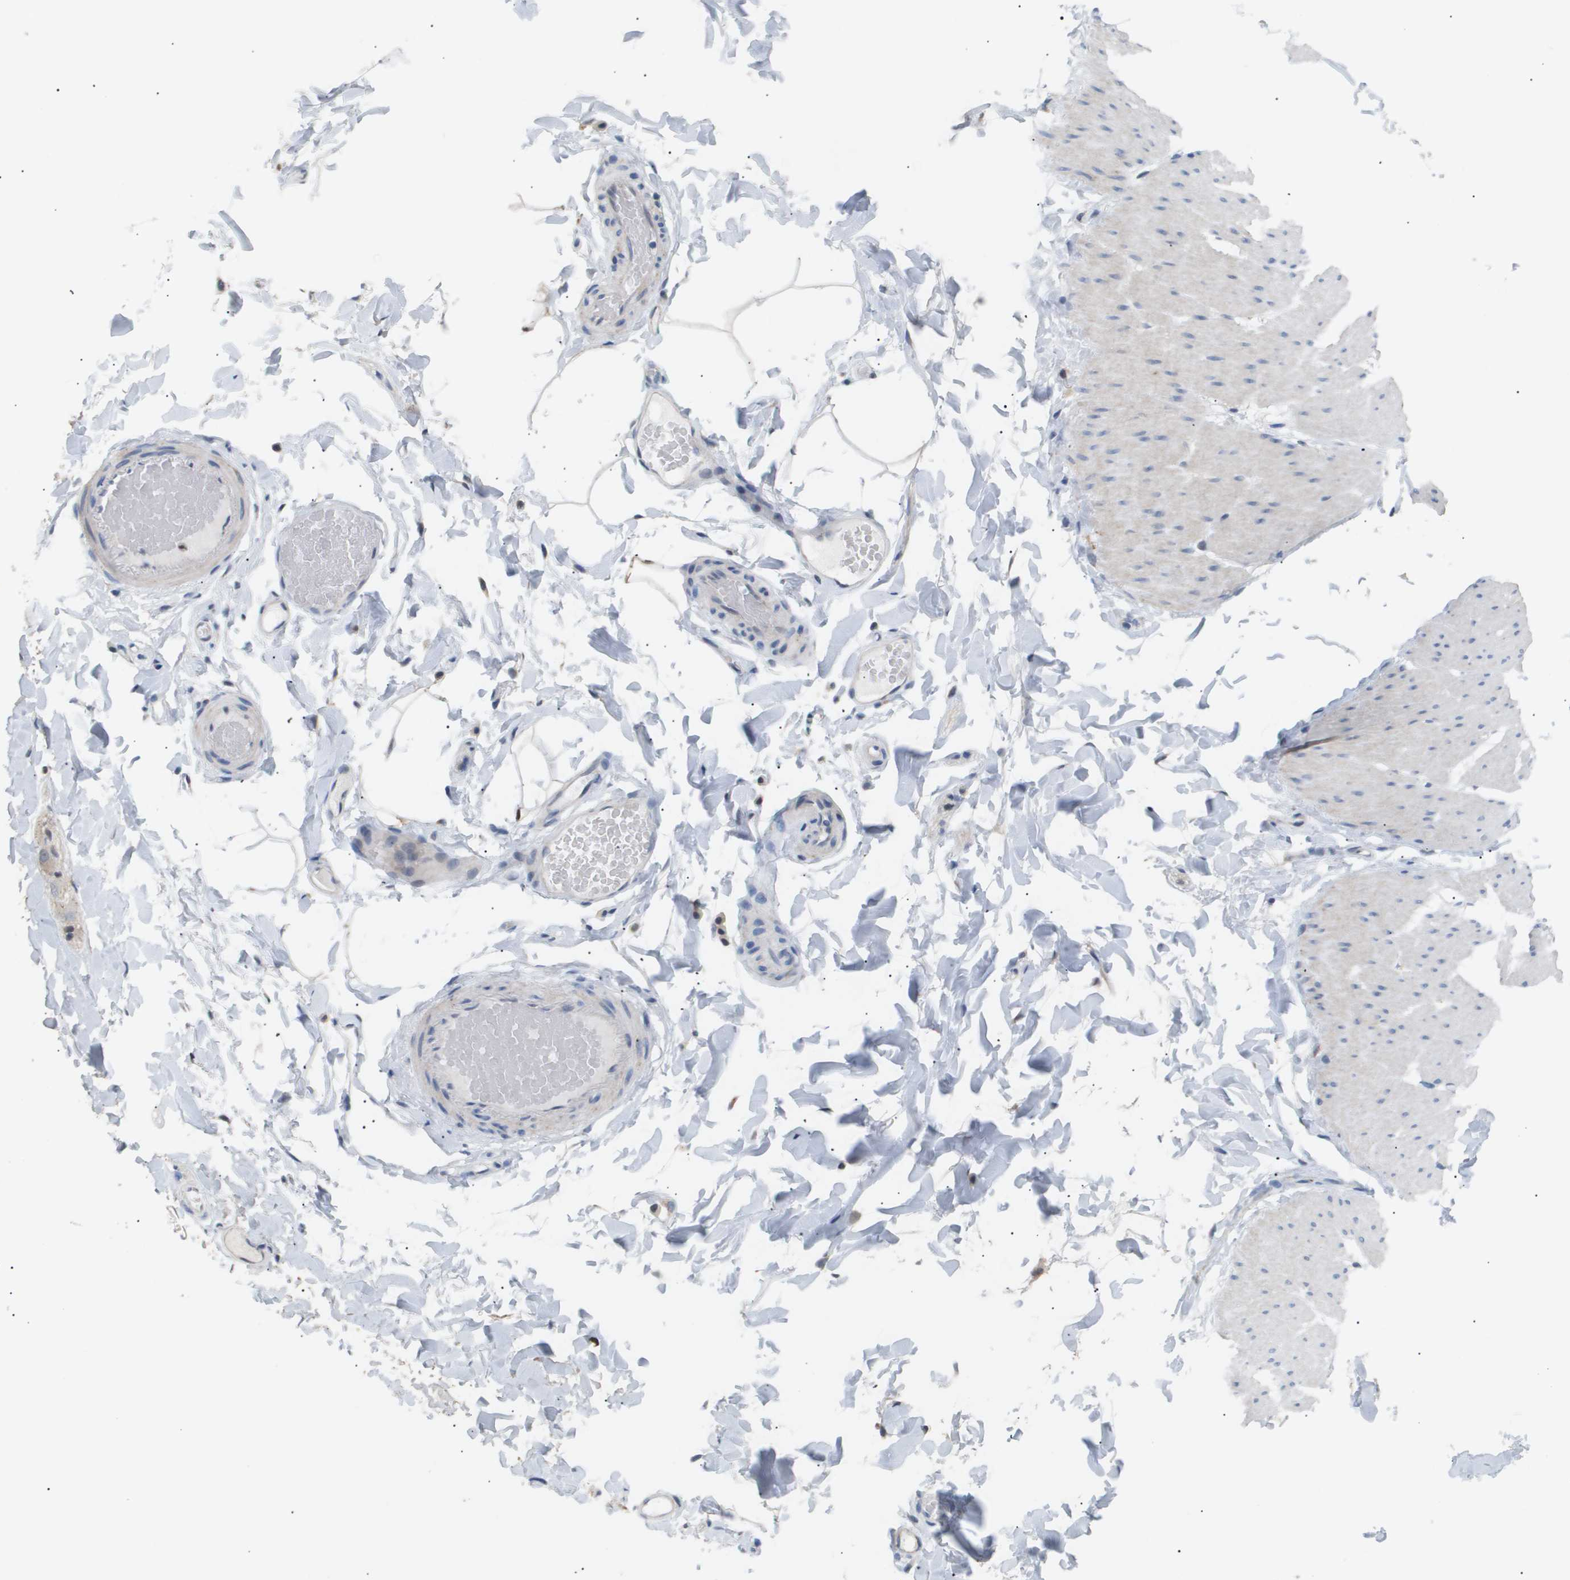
{"staining": {"intensity": "negative", "quantity": "none", "location": "none"}, "tissue": "smooth muscle", "cell_type": "Smooth muscle cells", "image_type": "normal", "snomed": [{"axis": "morphology", "description": "Normal tissue, NOS"}, {"axis": "topography", "description": "Smooth muscle"}, {"axis": "topography", "description": "Colon"}], "caption": "Immunohistochemistry (IHC) image of unremarkable human smooth muscle stained for a protein (brown), which demonstrates no staining in smooth muscle cells.", "gene": "AKR1A1", "patient": {"sex": "male", "age": 67}}